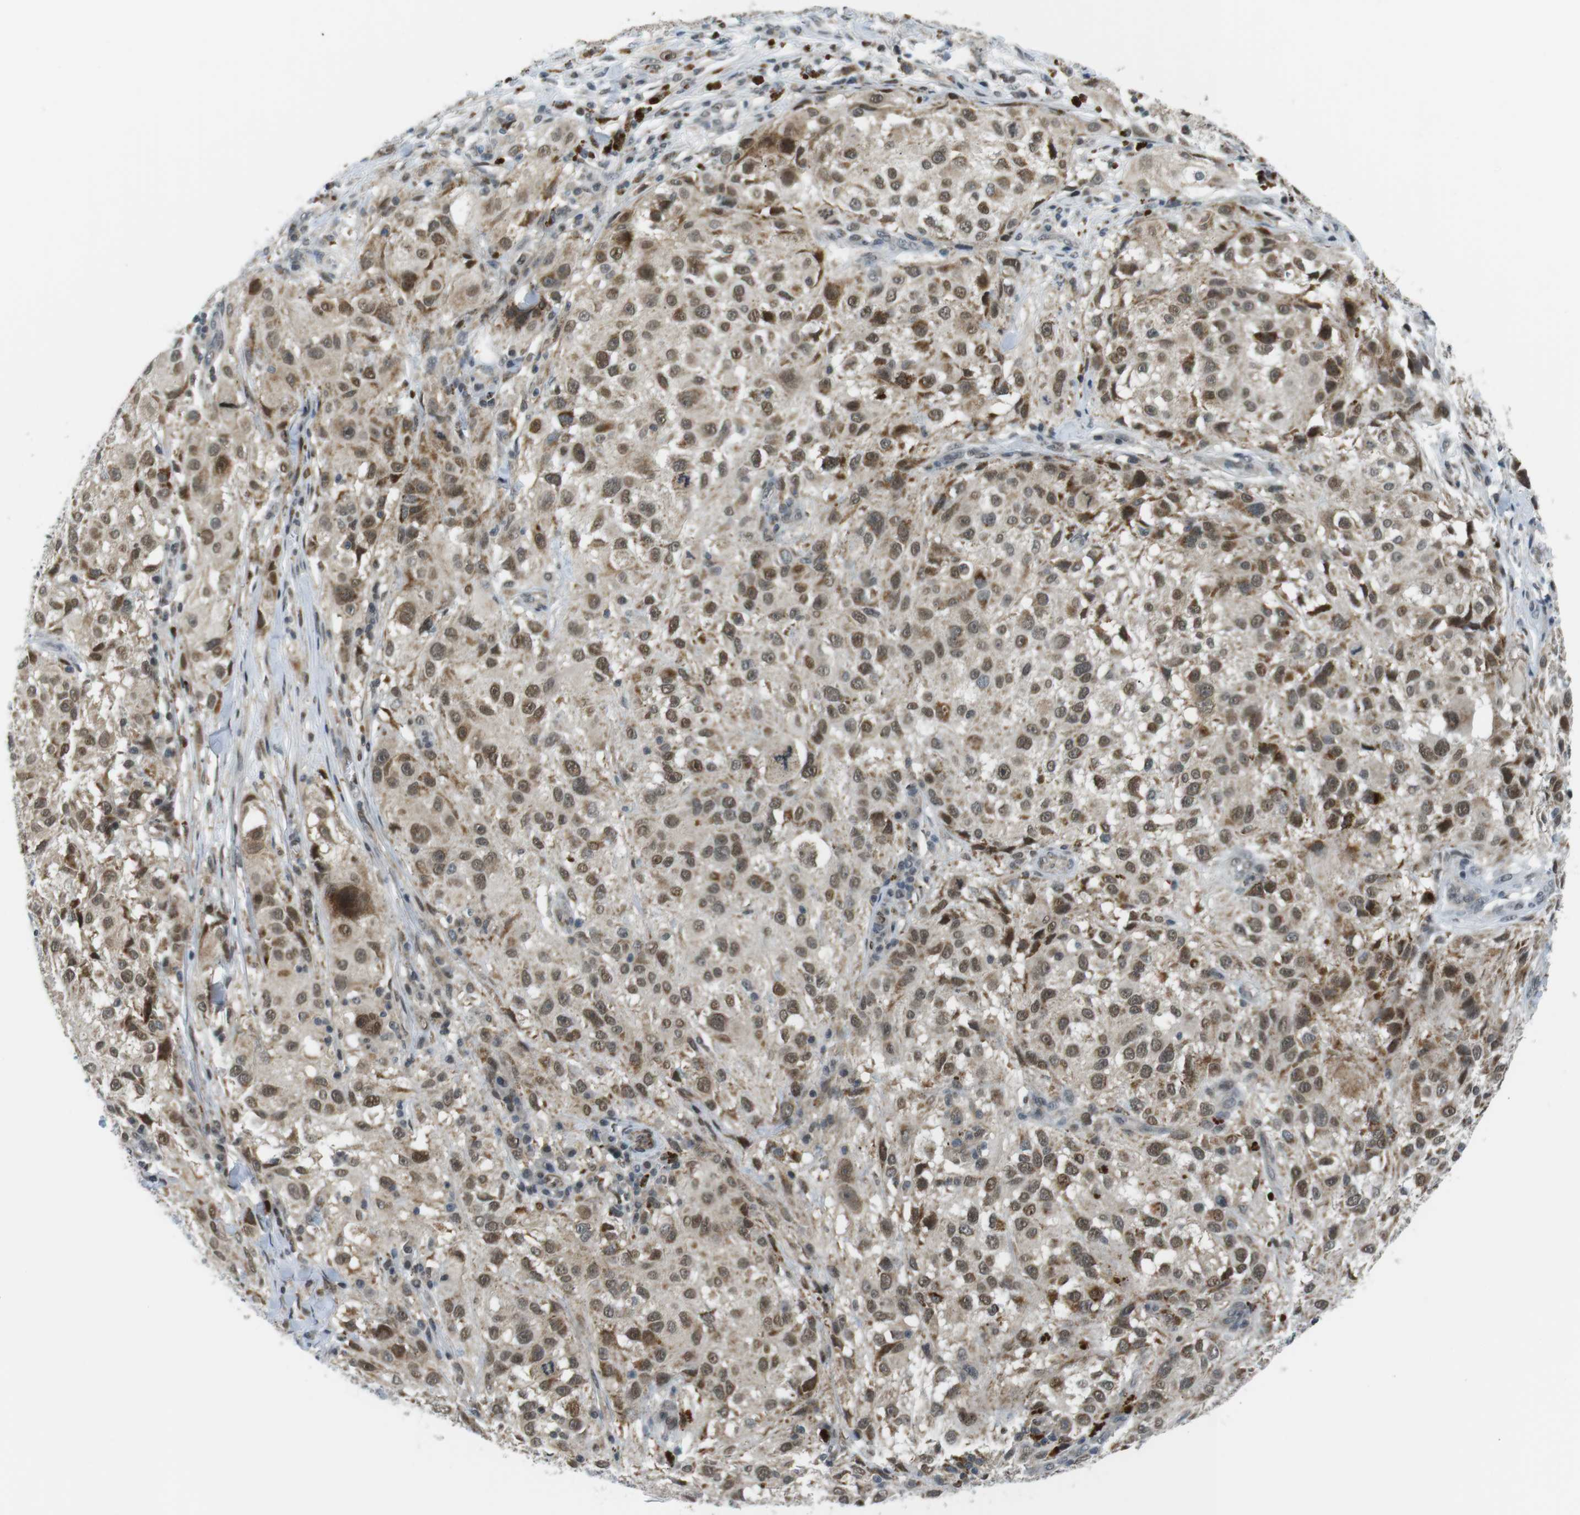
{"staining": {"intensity": "moderate", "quantity": ">75%", "location": "cytoplasmic/membranous,nuclear"}, "tissue": "melanoma", "cell_type": "Tumor cells", "image_type": "cancer", "snomed": [{"axis": "morphology", "description": "Necrosis, NOS"}, {"axis": "morphology", "description": "Malignant melanoma, NOS"}, {"axis": "topography", "description": "Skin"}], "caption": "Malignant melanoma stained with a protein marker shows moderate staining in tumor cells.", "gene": "USP7", "patient": {"sex": "female", "age": 87}}